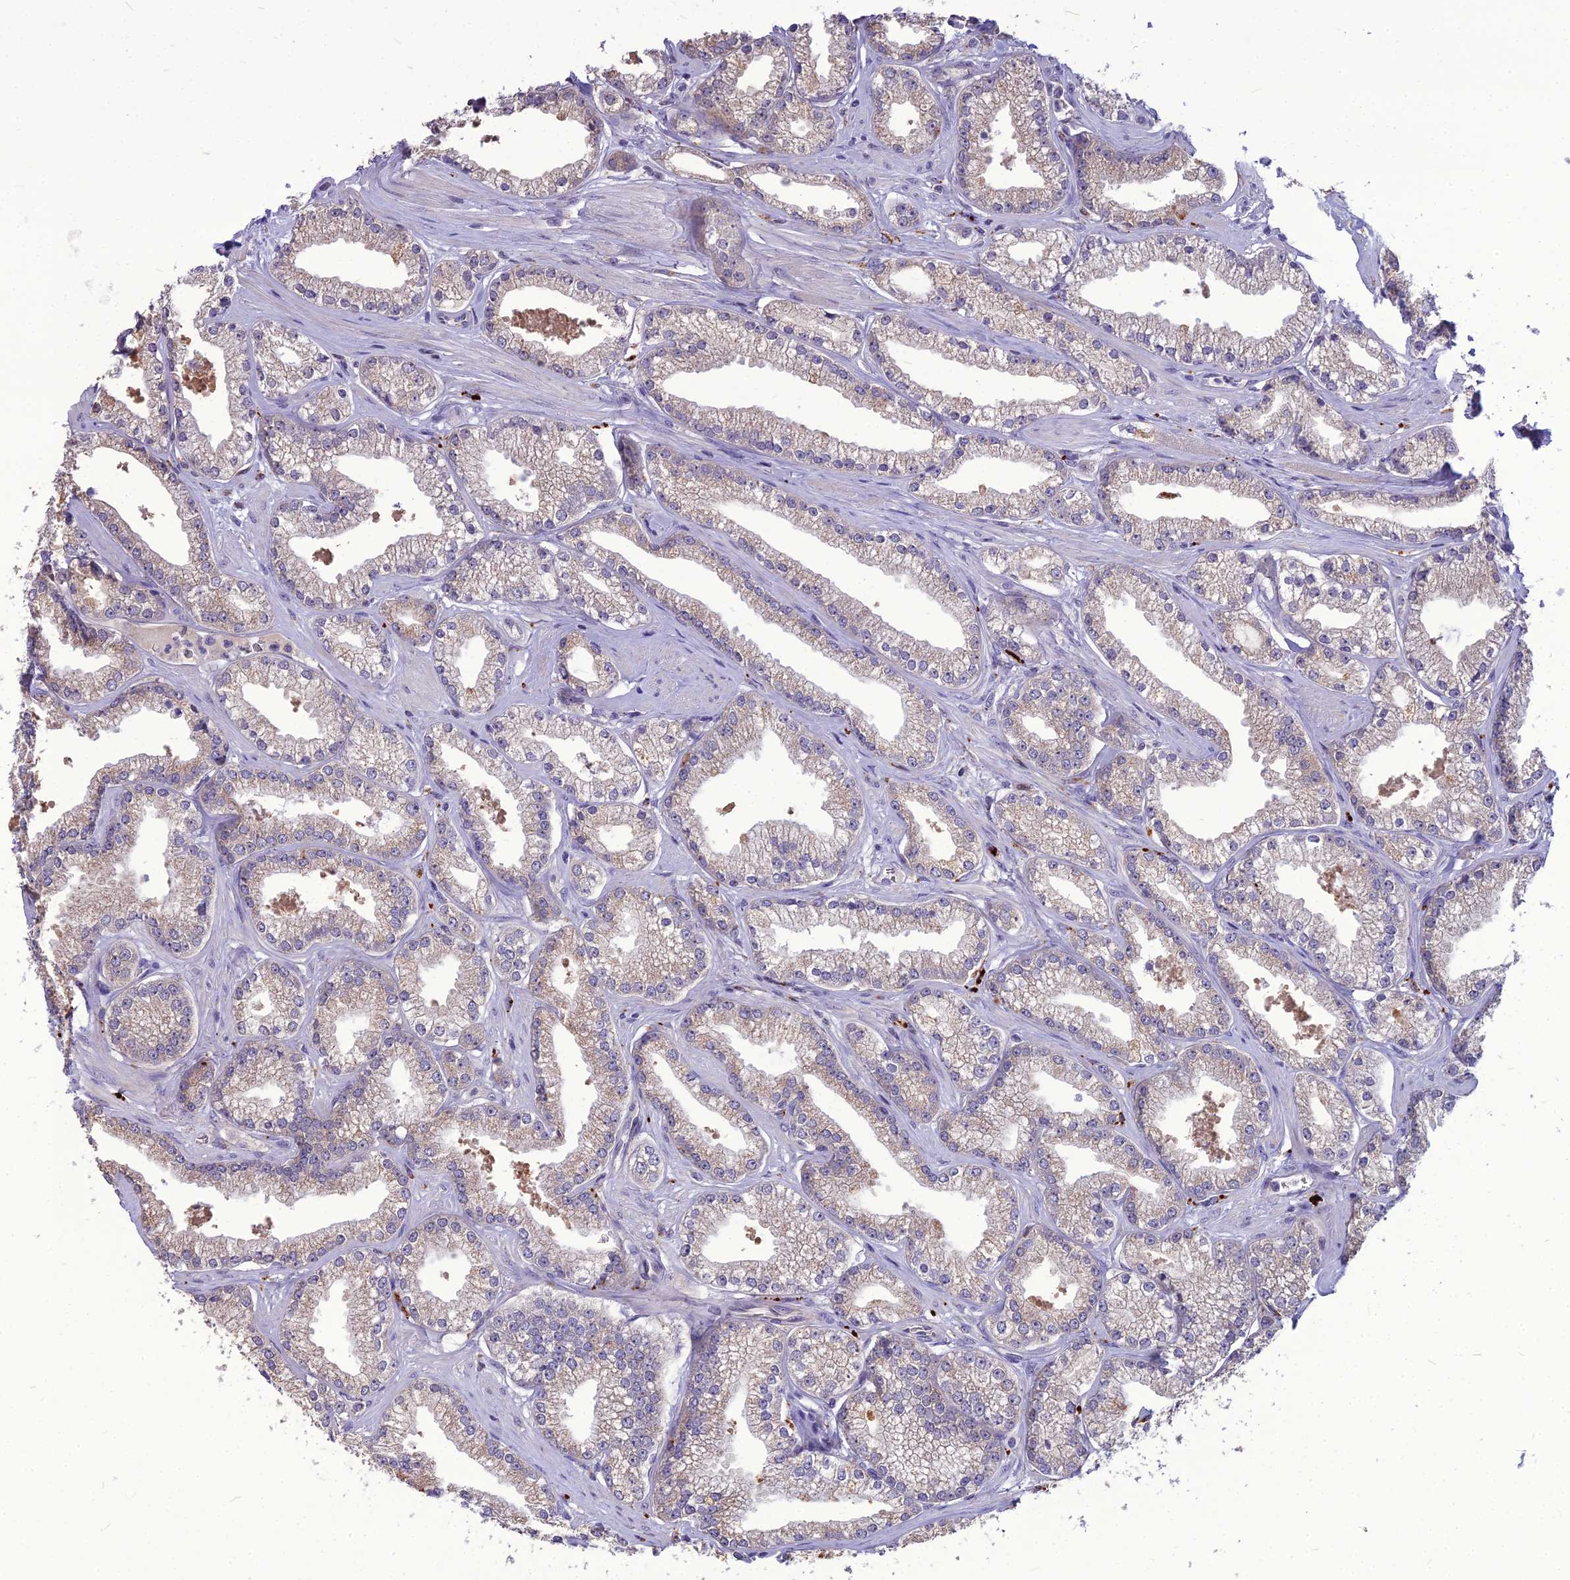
{"staining": {"intensity": "weak", "quantity": "25%-75%", "location": "cytoplasmic/membranous"}, "tissue": "prostate cancer", "cell_type": "Tumor cells", "image_type": "cancer", "snomed": [{"axis": "morphology", "description": "Adenocarcinoma, High grade"}, {"axis": "topography", "description": "Prostate"}], "caption": "Immunohistochemistry (IHC) micrograph of neoplastic tissue: human prostate cancer (high-grade adenocarcinoma) stained using immunohistochemistry shows low levels of weak protein expression localized specifically in the cytoplasmic/membranous of tumor cells, appearing as a cytoplasmic/membranous brown color.", "gene": "PCED1B", "patient": {"sex": "male", "age": 67}}